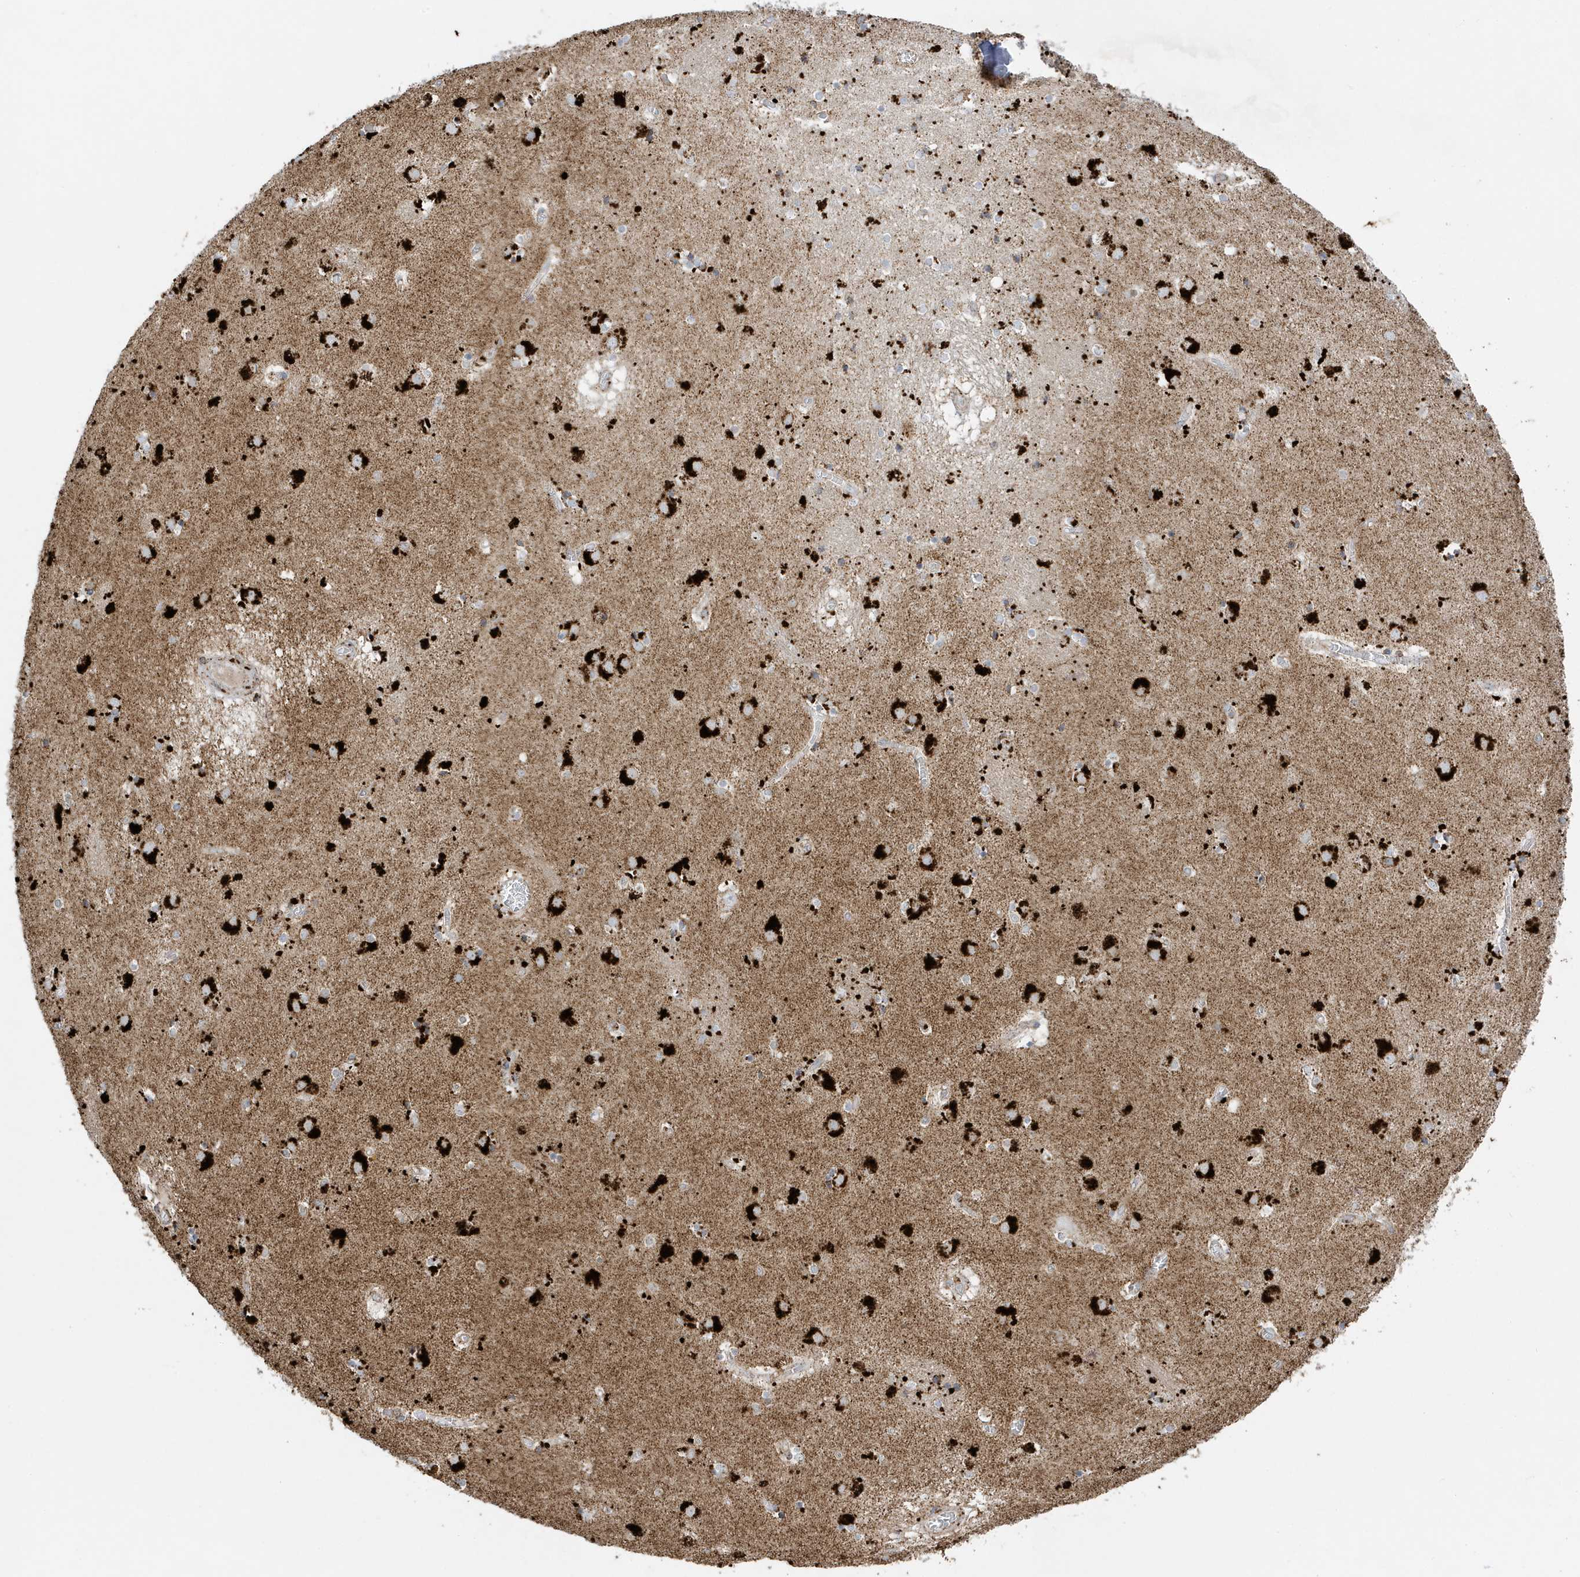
{"staining": {"intensity": "moderate", "quantity": "<25%", "location": "cytoplasmic/membranous"}, "tissue": "caudate", "cell_type": "Glial cells", "image_type": "normal", "snomed": [{"axis": "morphology", "description": "Normal tissue, NOS"}, {"axis": "topography", "description": "Lateral ventricle wall"}], "caption": "A brown stain shows moderate cytoplasmic/membranous expression of a protein in glial cells of benign caudate. The protein is shown in brown color, while the nuclei are stained blue.", "gene": "ATP5ME", "patient": {"sex": "male", "age": 70}}